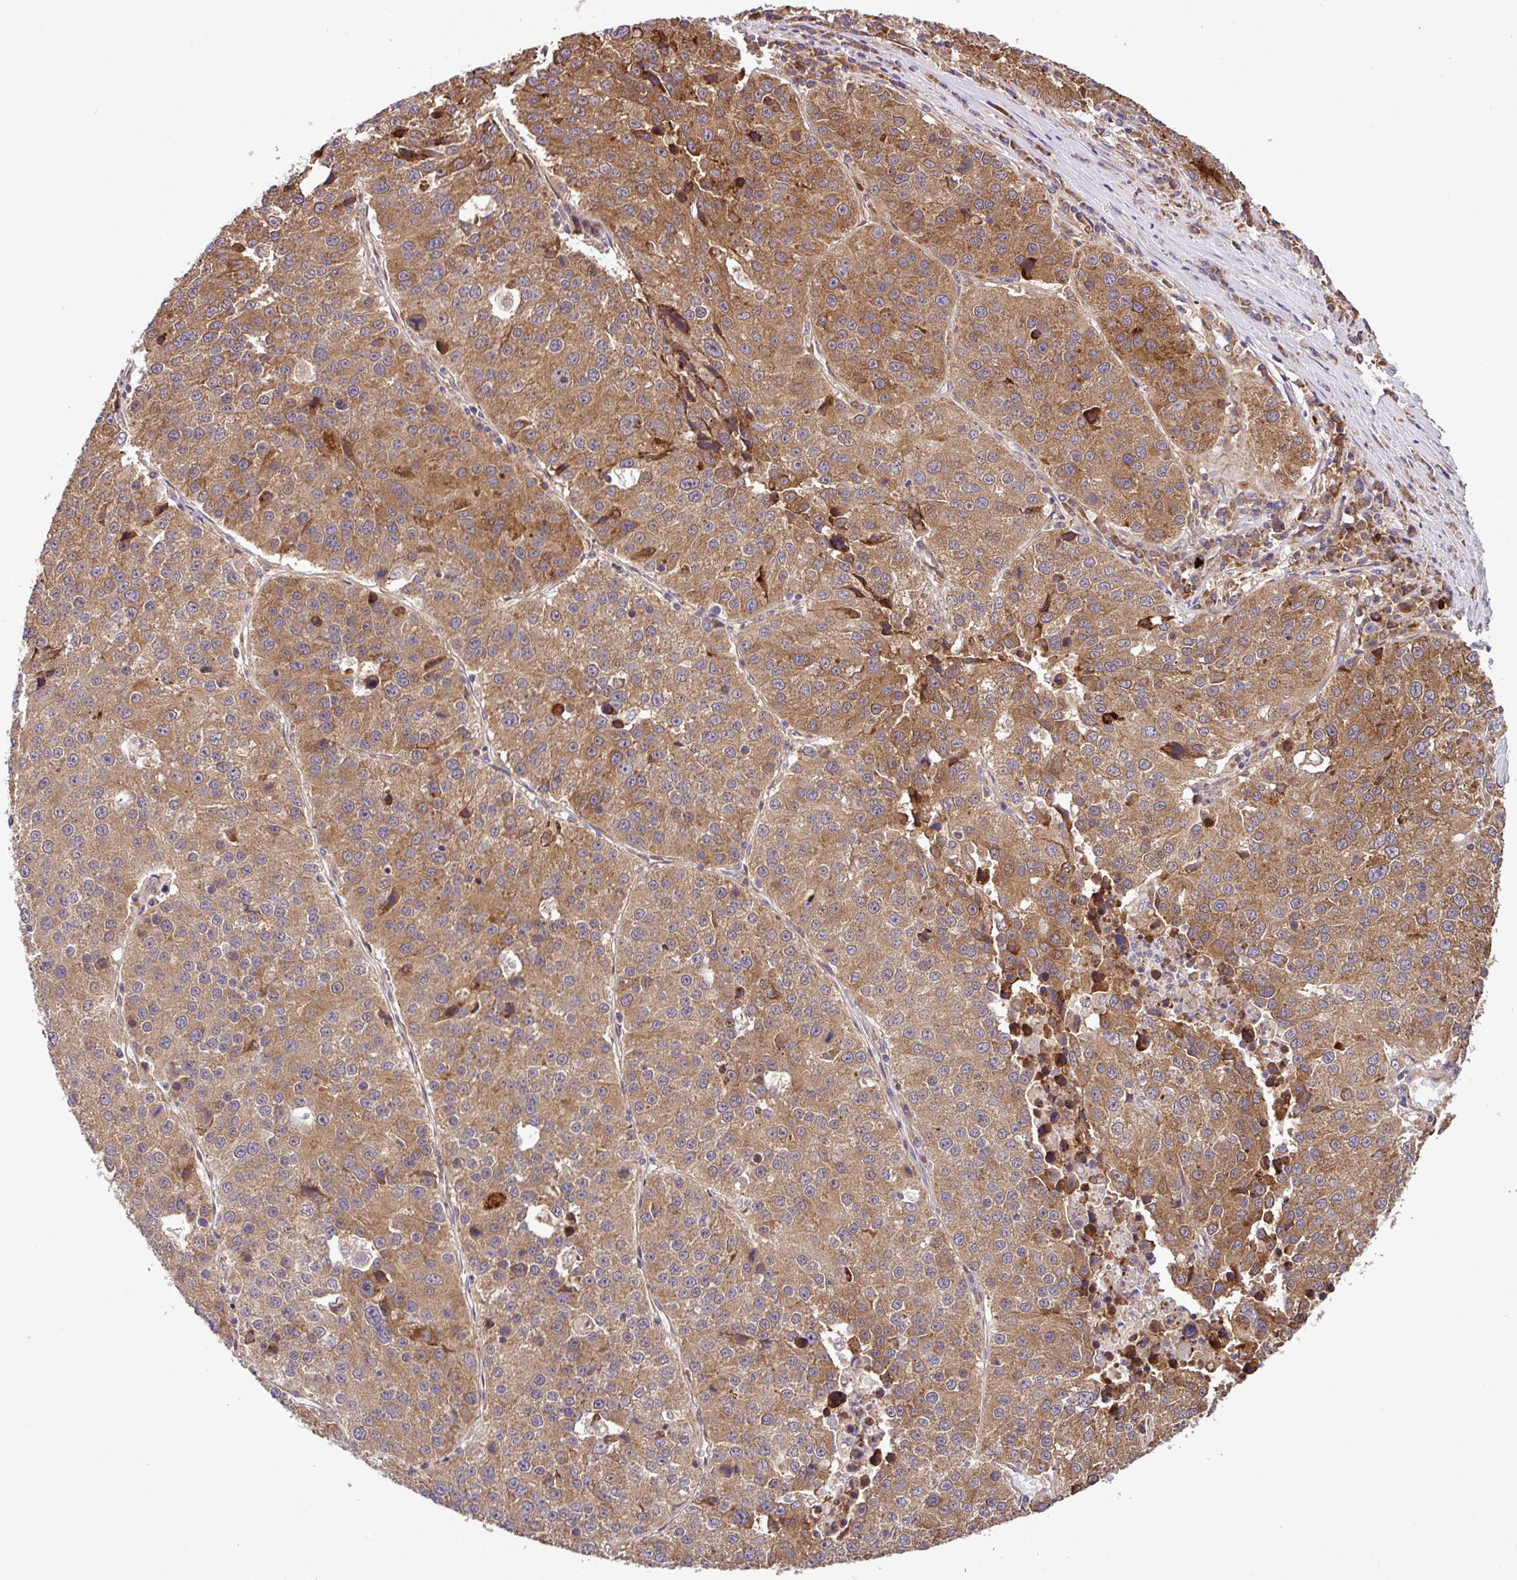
{"staining": {"intensity": "moderate", "quantity": ">75%", "location": "cytoplasmic/membranous"}, "tissue": "stomach cancer", "cell_type": "Tumor cells", "image_type": "cancer", "snomed": [{"axis": "morphology", "description": "Adenocarcinoma, NOS"}, {"axis": "topography", "description": "Stomach"}], "caption": "This is a histology image of immunohistochemistry staining of stomach cancer (adenocarcinoma), which shows moderate positivity in the cytoplasmic/membranous of tumor cells.", "gene": "DLGAP4", "patient": {"sex": "male", "age": 71}}